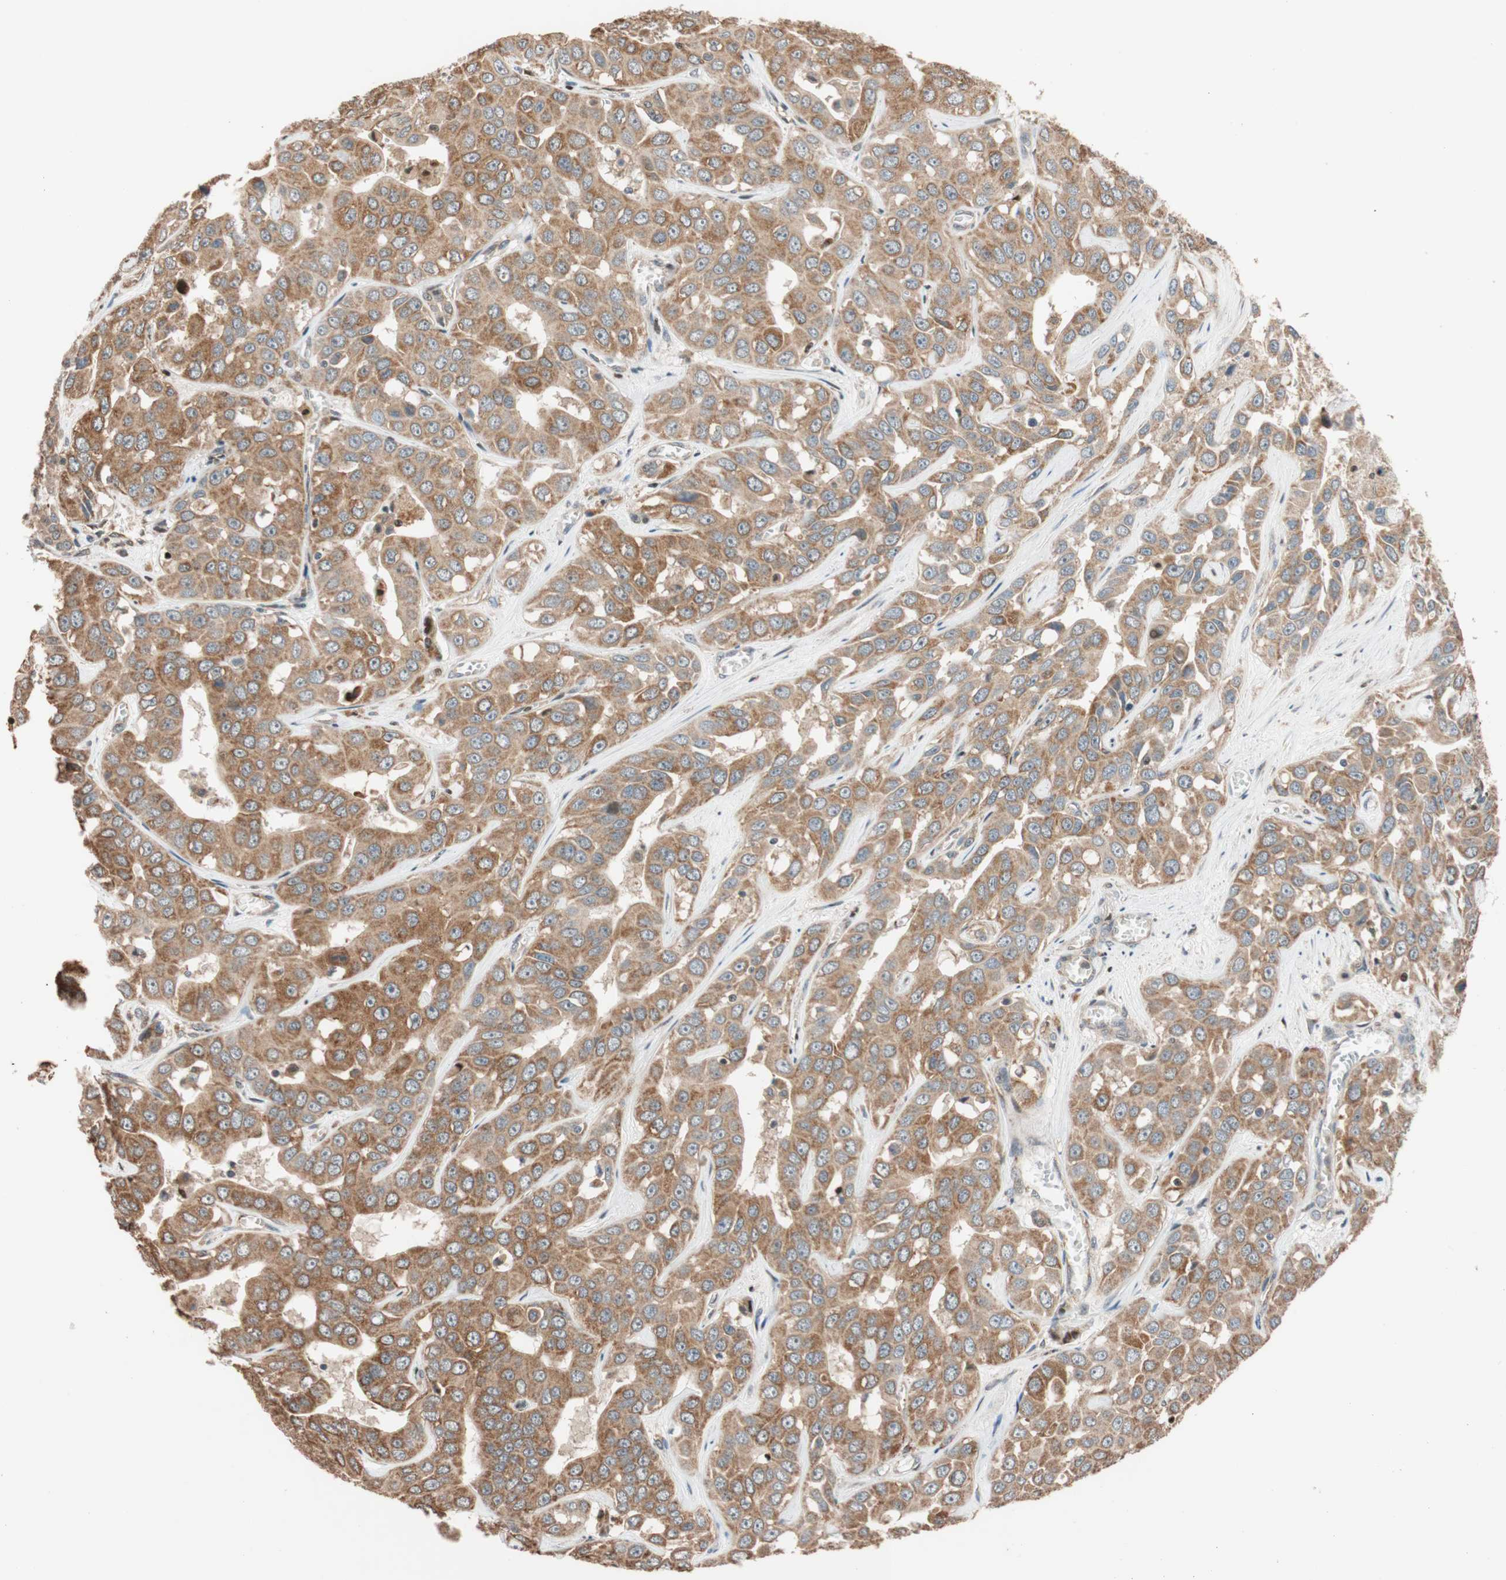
{"staining": {"intensity": "moderate", "quantity": ">75%", "location": "cytoplasmic/membranous"}, "tissue": "liver cancer", "cell_type": "Tumor cells", "image_type": "cancer", "snomed": [{"axis": "morphology", "description": "Cholangiocarcinoma"}, {"axis": "topography", "description": "Liver"}], "caption": "A medium amount of moderate cytoplasmic/membranous positivity is seen in about >75% of tumor cells in cholangiocarcinoma (liver) tissue. The staining was performed using DAB (3,3'-diaminobenzidine) to visualize the protein expression in brown, while the nuclei were stained in blue with hematoxylin (Magnification: 20x).", "gene": "HECW1", "patient": {"sex": "female", "age": 52}}